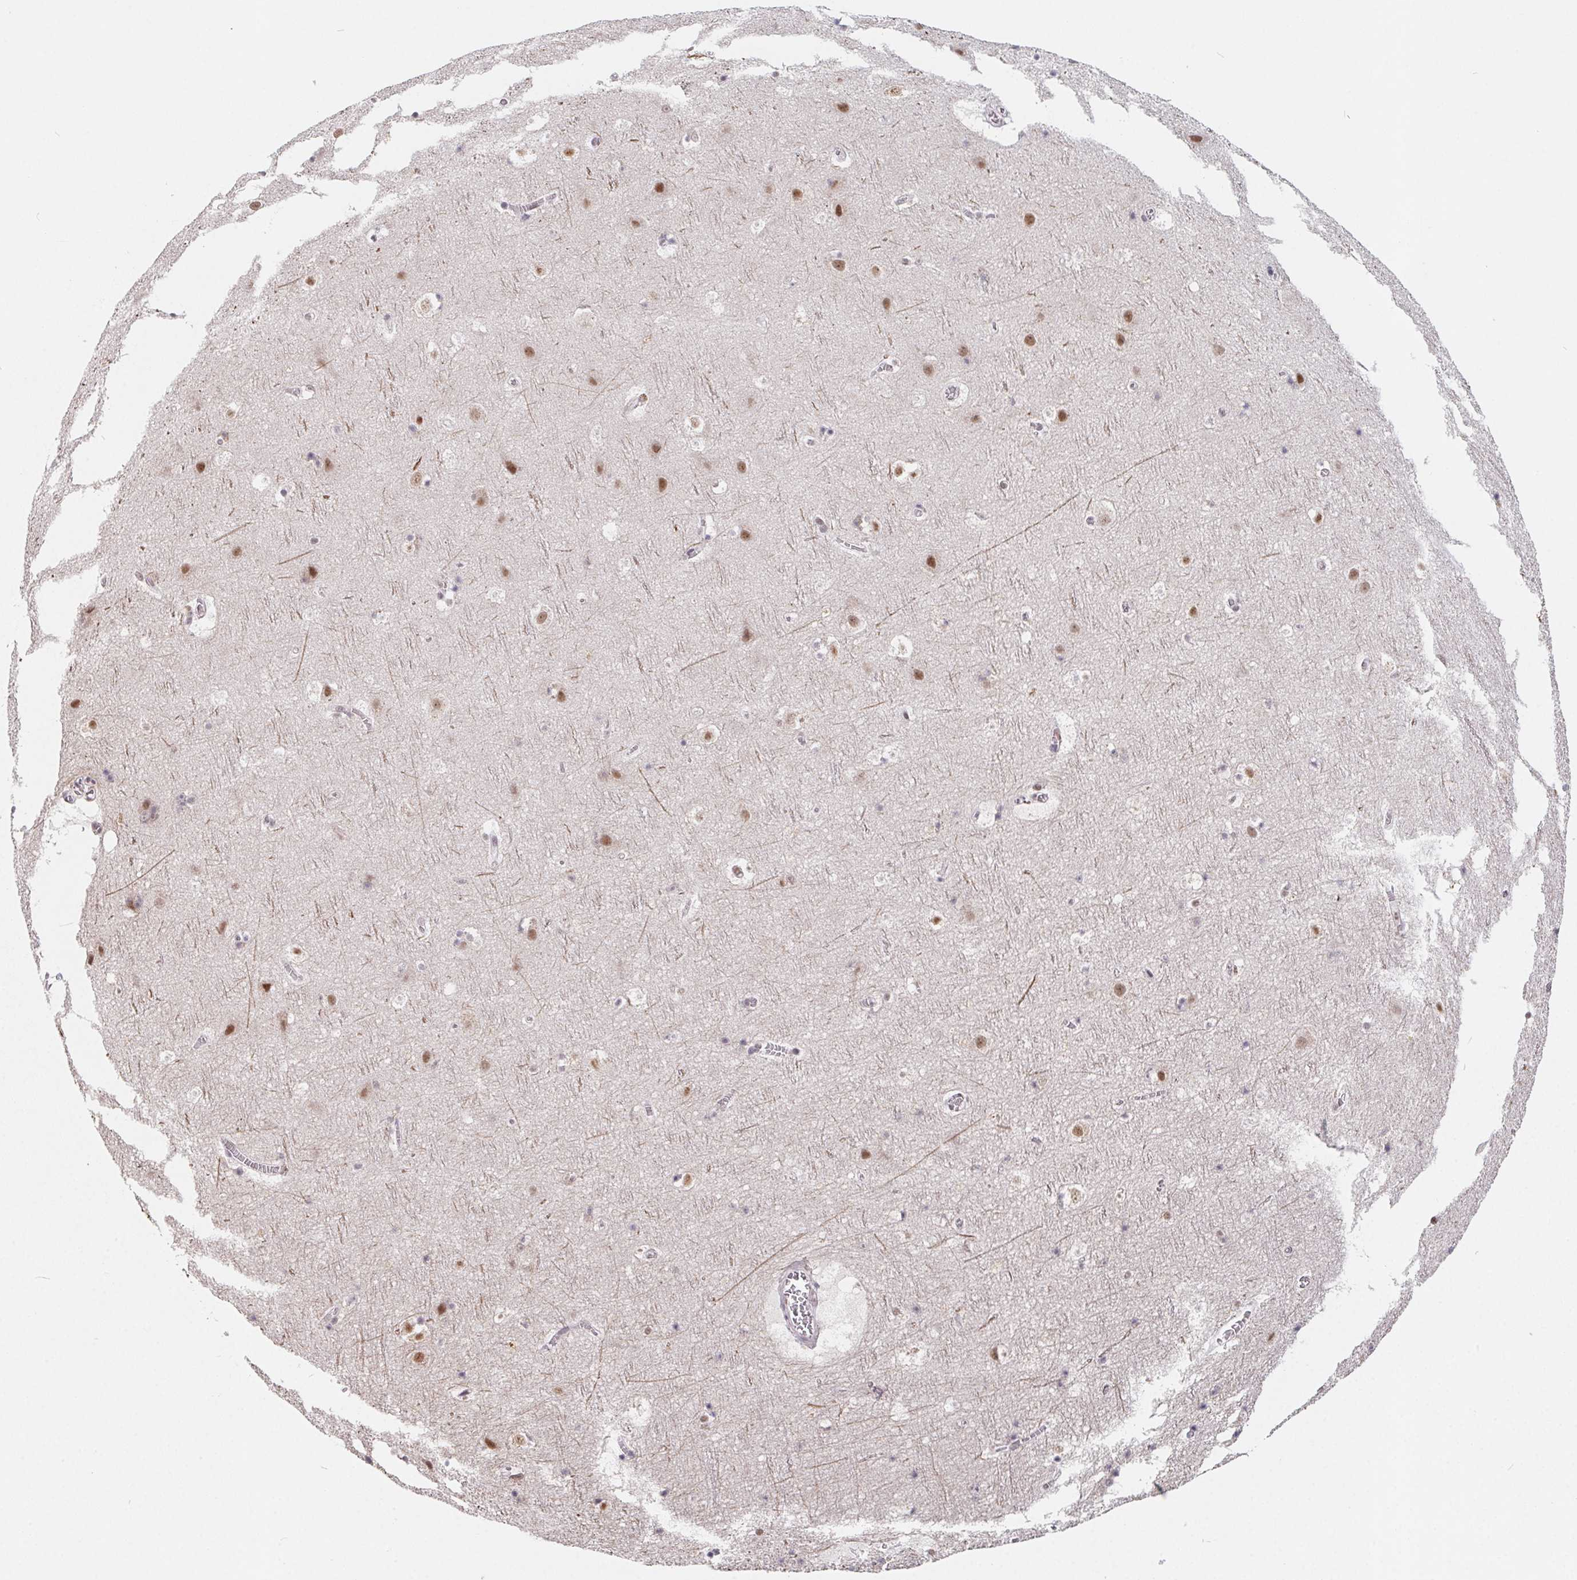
{"staining": {"intensity": "weak", "quantity": "25%-75%", "location": "nuclear"}, "tissue": "cerebral cortex", "cell_type": "Endothelial cells", "image_type": "normal", "snomed": [{"axis": "morphology", "description": "Normal tissue, NOS"}, {"axis": "topography", "description": "Cerebral cortex"}], "caption": "Unremarkable cerebral cortex shows weak nuclear expression in about 25%-75% of endothelial cells, visualized by immunohistochemistry. (DAB (3,3'-diaminobenzidine) IHC with brightfield microscopy, high magnification).", "gene": "TCERG1", "patient": {"sex": "female", "age": 42}}